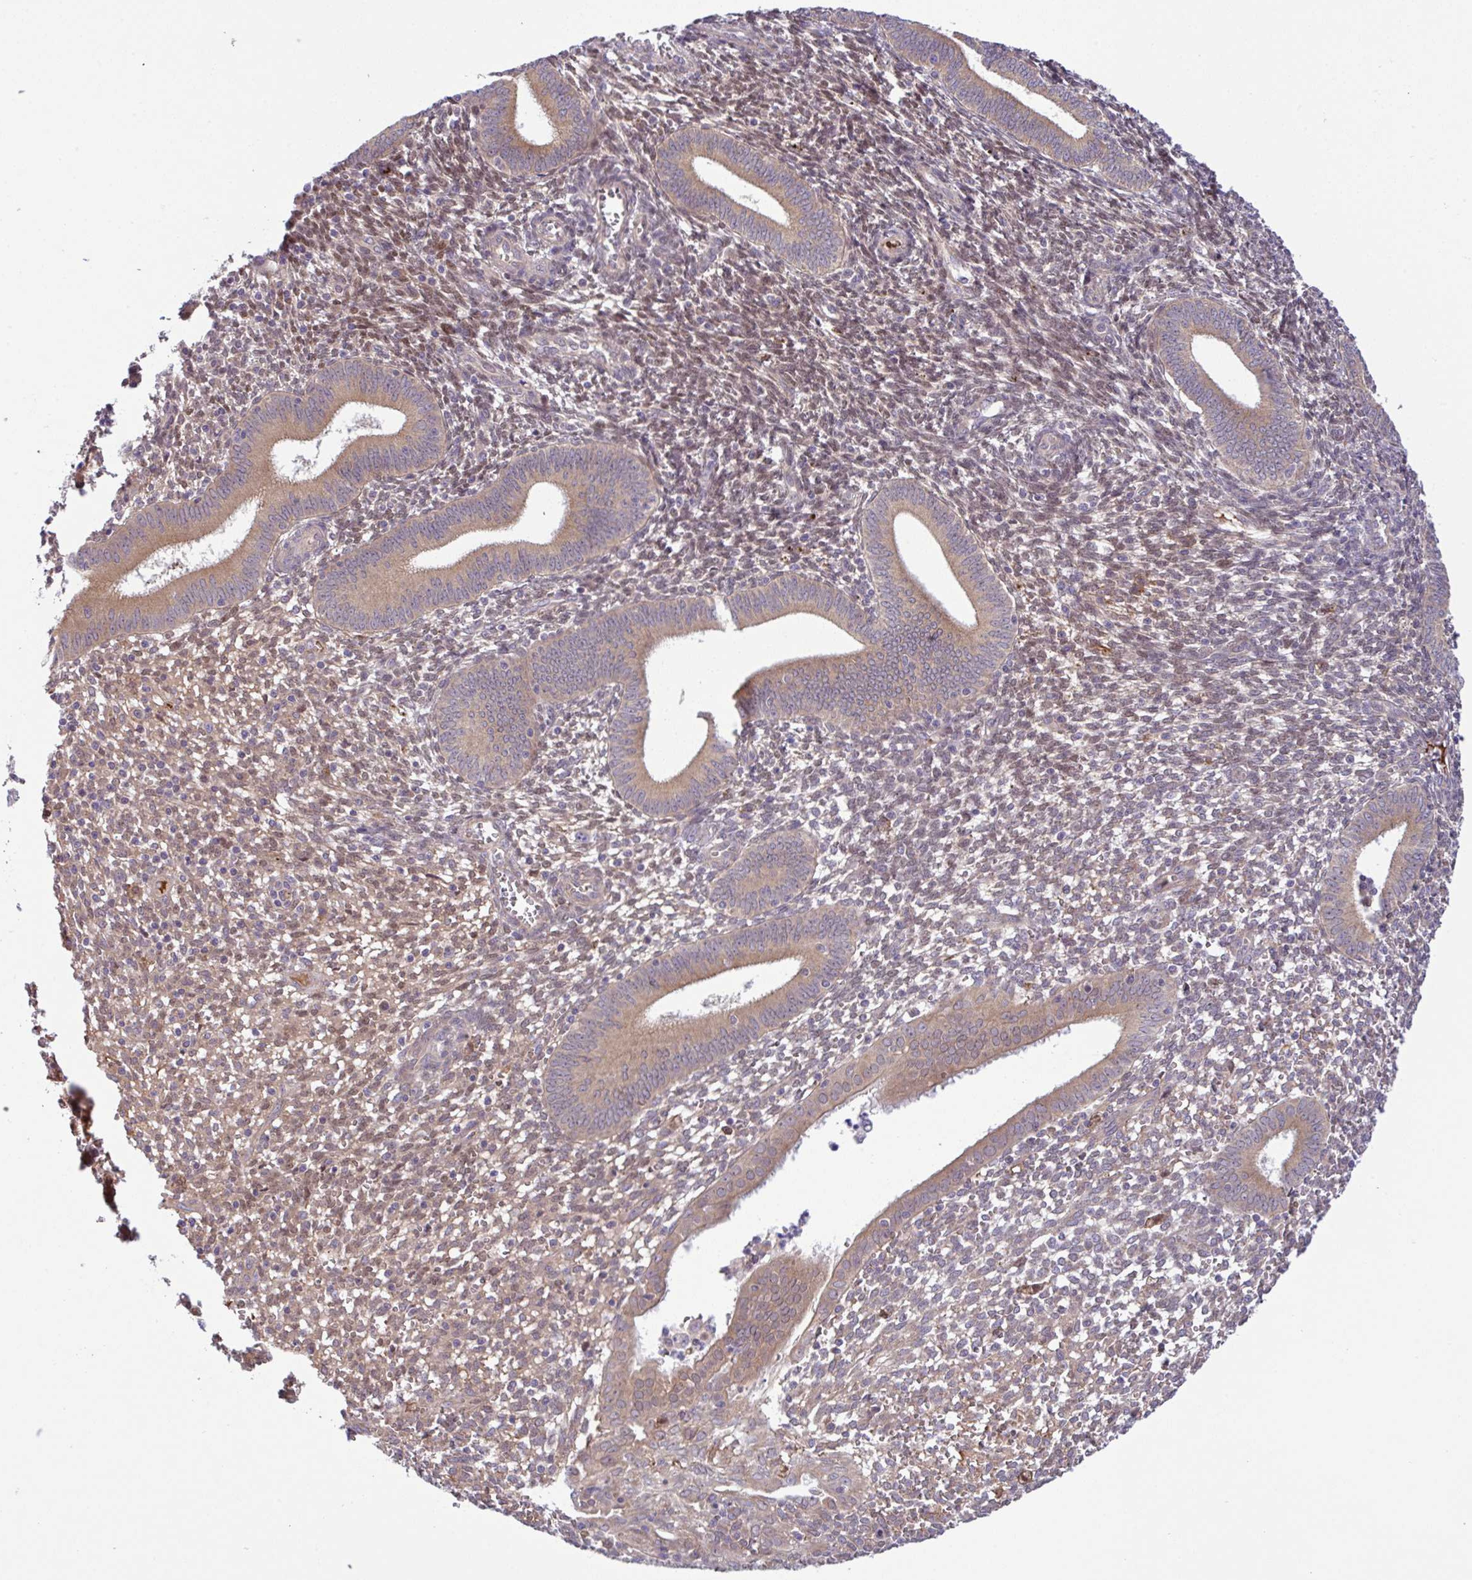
{"staining": {"intensity": "moderate", "quantity": "25%-75%", "location": "cytoplasmic/membranous,nuclear"}, "tissue": "endometrium", "cell_type": "Cells in endometrial stroma", "image_type": "normal", "snomed": [{"axis": "morphology", "description": "Normal tissue, NOS"}, {"axis": "topography", "description": "Endometrium"}], "caption": "High-magnification brightfield microscopy of benign endometrium stained with DAB (brown) and counterstained with hematoxylin (blue). cells in endometrial stroma exhibit moderate cytoplasmic/membranous,nuclear expression is seen in about25%-75% of cells. (brown staining indicates protein expression, while blue staining denotes nuclei).", "gene": "UBE4A", "patient": {"sex": "female", "age": 41}}